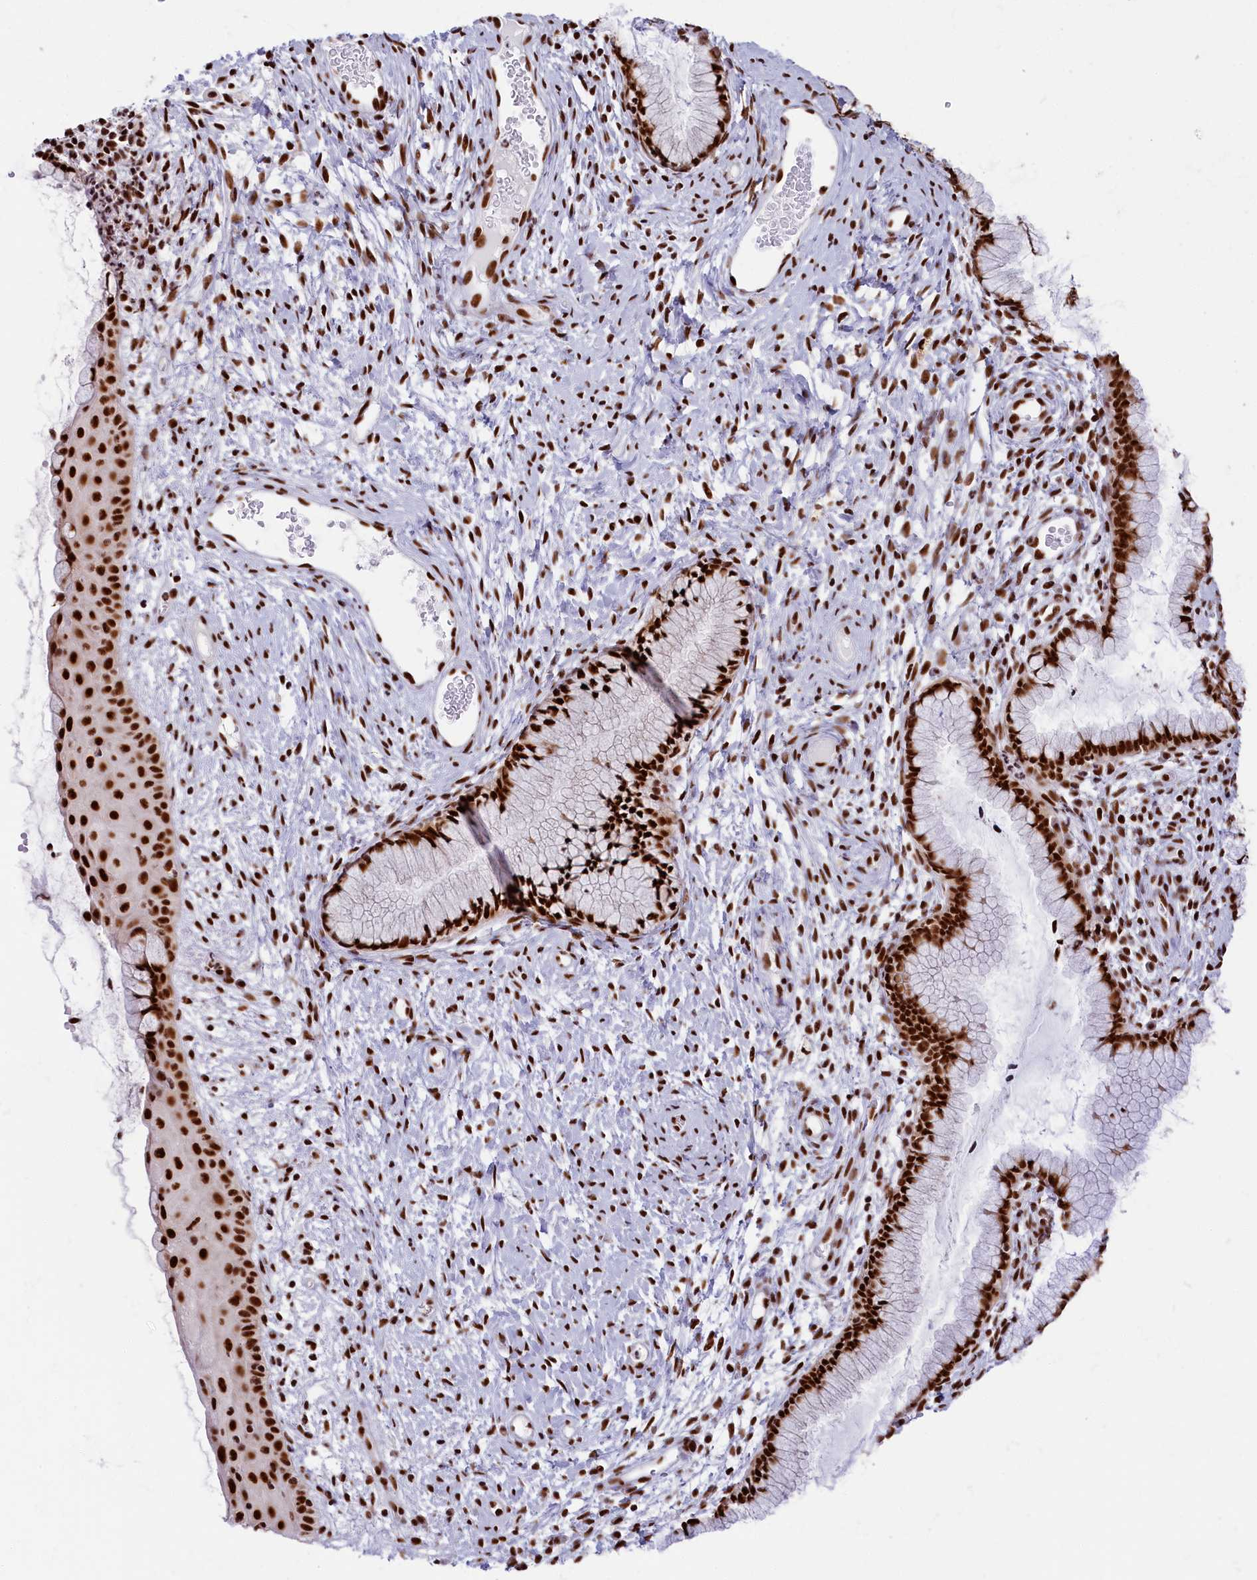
{"staining": {"intensity": "strong", "quantity": ">75%", "location": "nuclear"}, "tissue": "cervix", "cell_type": "Glandular cells", "image_type": "normal", "snomed": [{"axis": "morphology", "description": "Normal tissue, NOS"}, {"axis": "topography", "description": "Cervix"}], "caption": "Immunohistochemical staining of unremarkable cervix reveals high levels of strong nuclear positivity in approximately >75% of glandular cells. (DAB = brown stain, brightfield microscopy at high magnification).", "gene": "SNRNP70", "patient": {"sex": "female", "age": 42}}